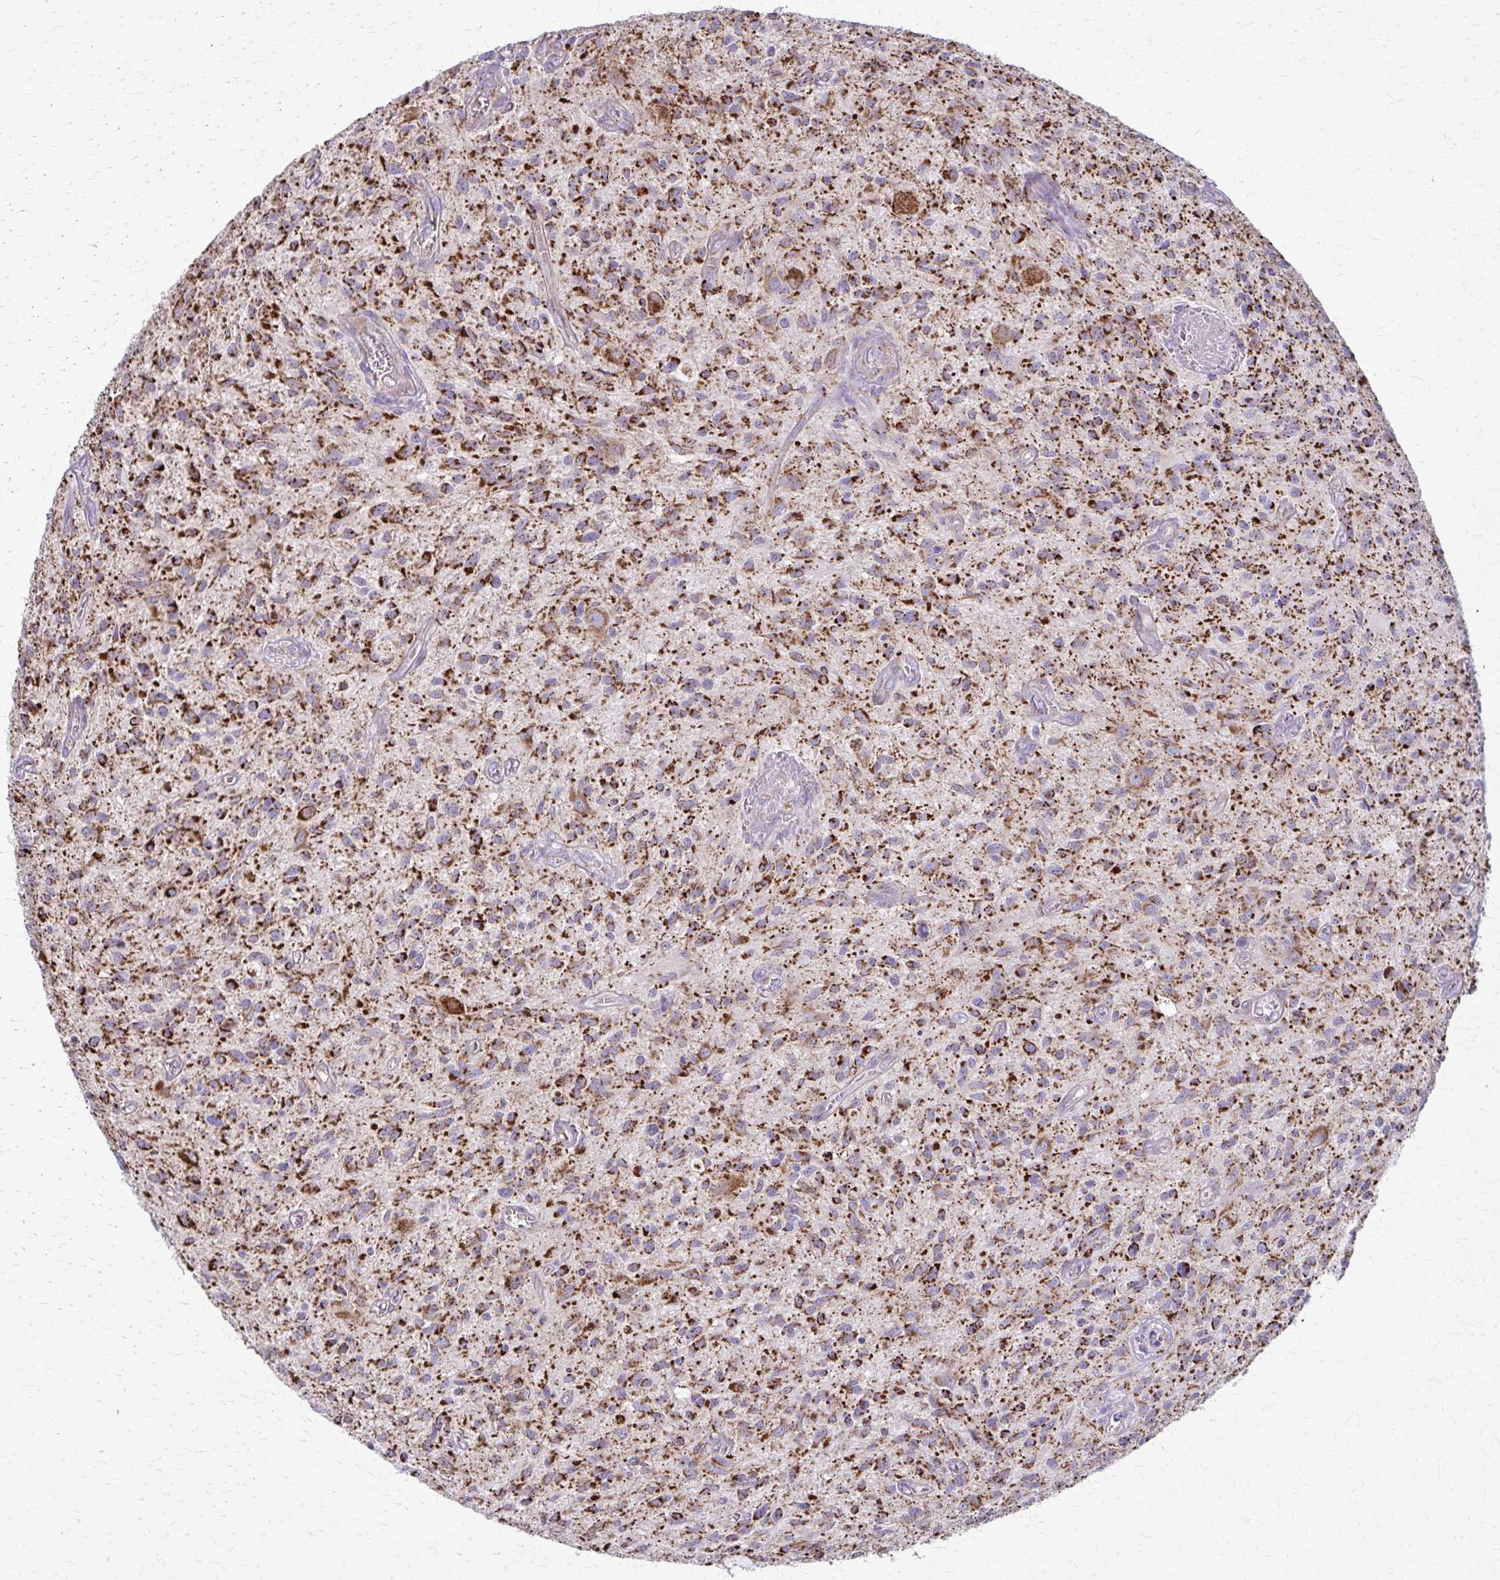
{"staining": {"intensity": "strong", "quantity": ">75%", "location": "cytoplasmic/membranous"}, "tissue": "glioma", "cell_type": "Tumor cells", "image_type": "cancer", "snomed": [{"axis": "morphology", "description": "Glioma, malignant, High grade"}, {"axis": "topography", "description": "Brain"}], "caption": "Strong cytoplasmic/membranous protein expression is present in about >75% of tumor cells in high-grade glioma (malignant). (Stains: DAB in brown, nuclei in blue, Microscopy: brightfield microscopy at high magnification).", "gene": "TVP23A", "patient": {"sex": "male", "age": 75}}